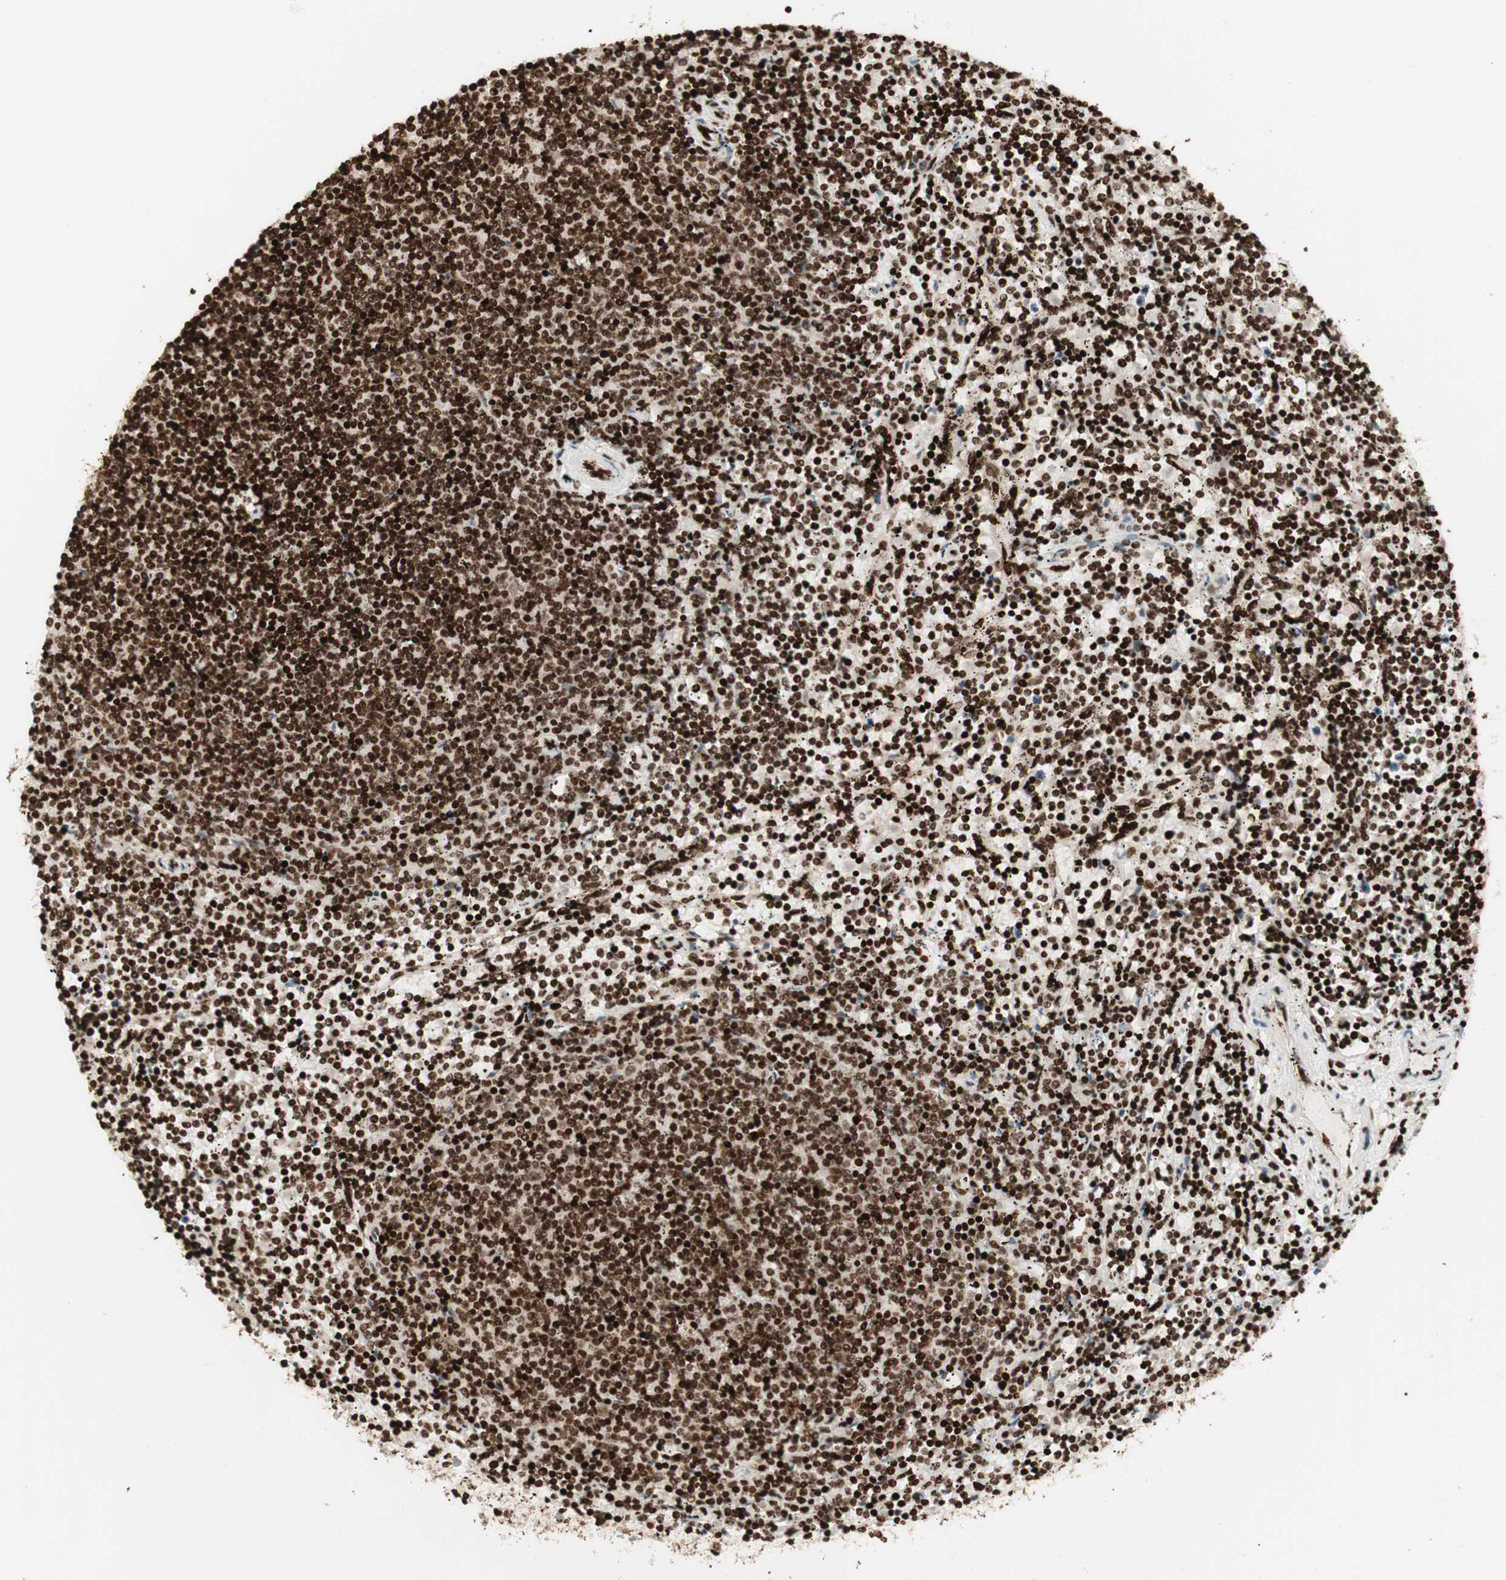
{"staining": {"intensity": "strong", "quantity": ">75%", "location": "nuclear"}, "tissue": "lymphoma", "cell_type": "Tumor cells", "image_type": "cancer", "snomed": [{"axis": "morphology", "description": "Malignant lymphoma, non-Hodgkin's type, Low grade"}, {"axis": "topography", "description": "Spleen"}], "caption": "This micrograph shows IHC staining of lymphoma, with high strong nuclear expression in approximately >75% of tumor cells.", "gene": "NCAPD2", "patient": {"sex": "female", "age": 50}}